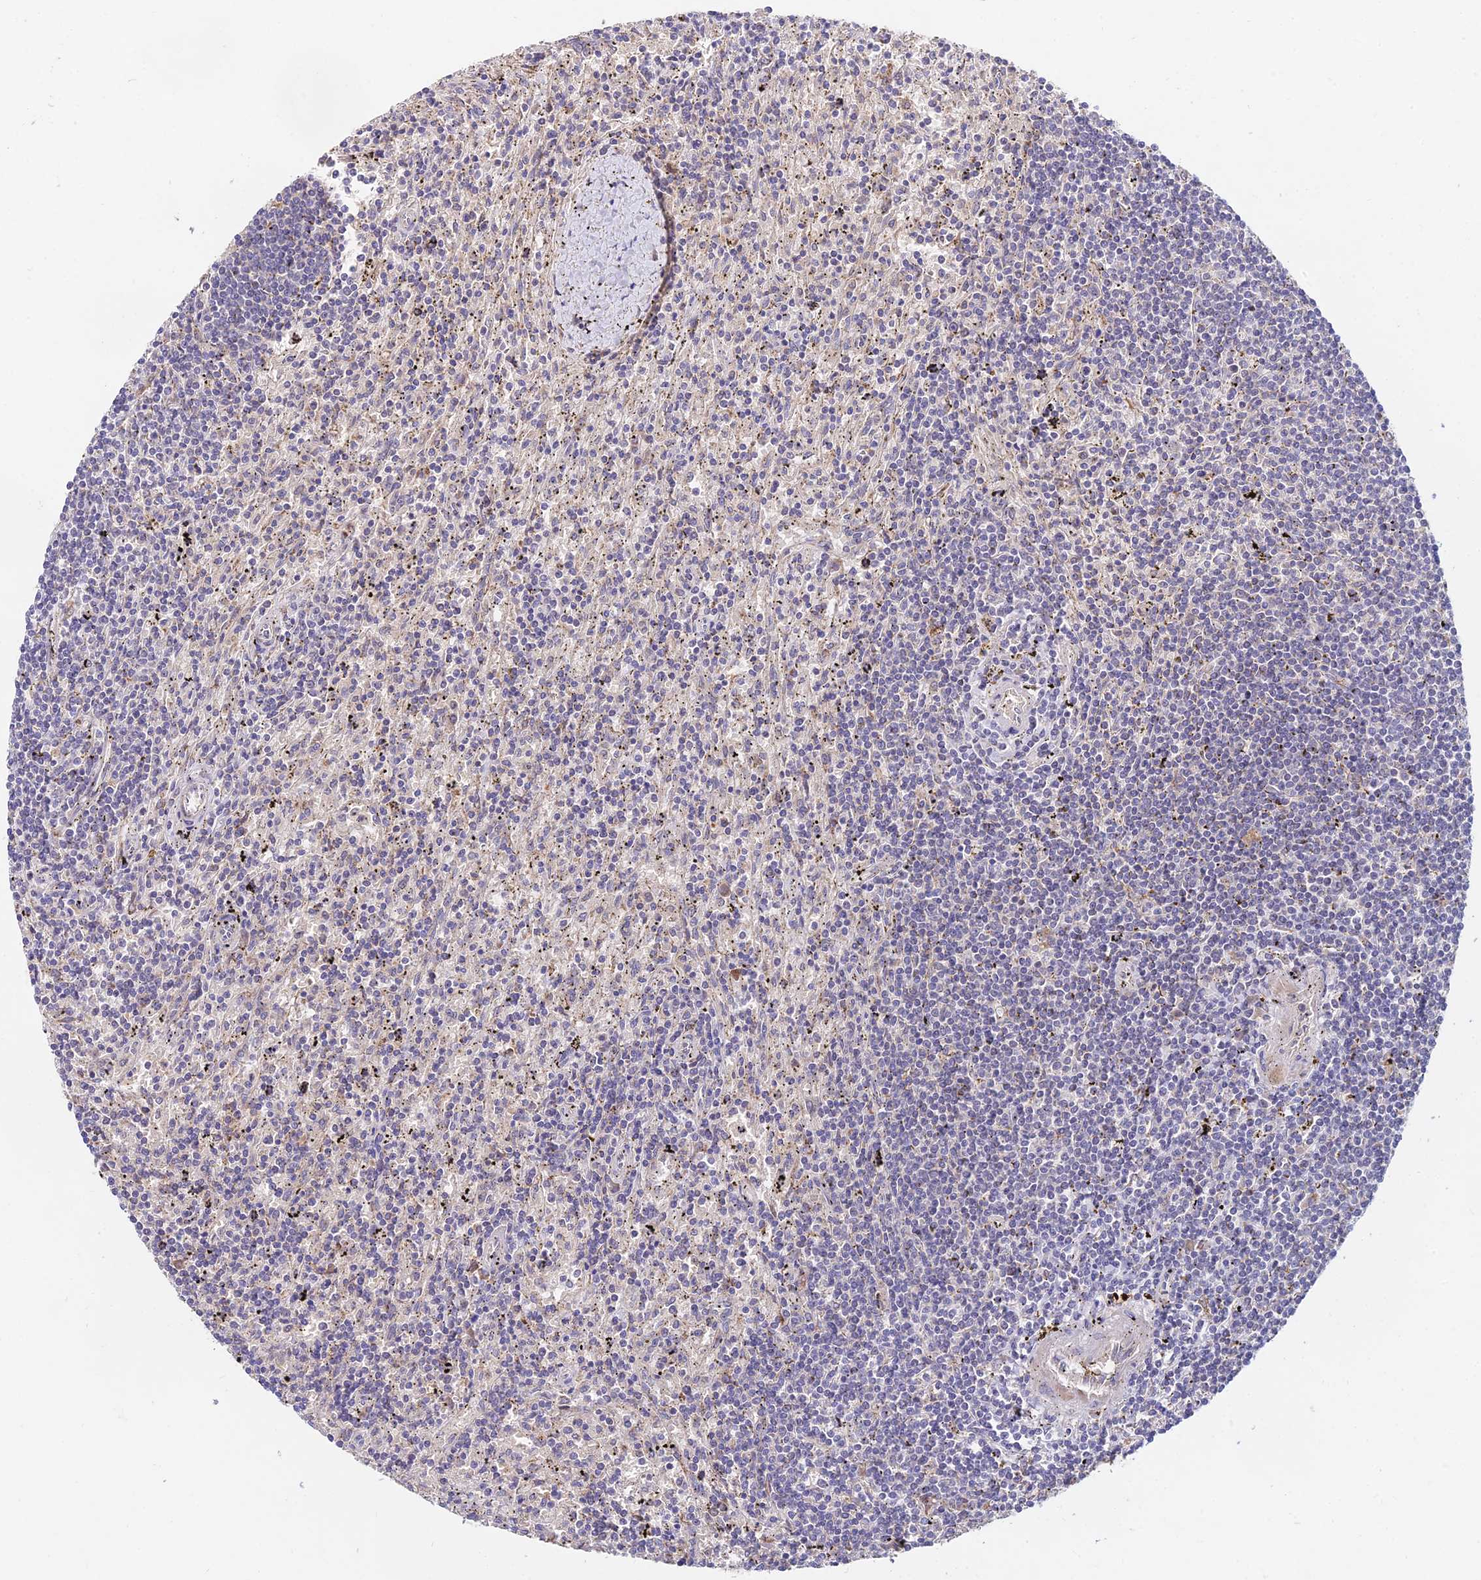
{"staining": {"intensity": "negative", "quantity": "none", "location": "none"}, "tissue": "lymphoma", "cell_type": "Tumor cells", "image_type": "cancer", "snomed": [{"axis": "morphology", "description": "Malignant lymphoma, non-Hodgkin's type, Low grade"}, {"axis": "topography", "description": "Spleen"}], "caption": "This is a photomicrograph of IHC staining of lymphoma, which shows no staining in tumor cells.", "gene": "WDR43", "patient": {"sex": "male", "age": 76}}